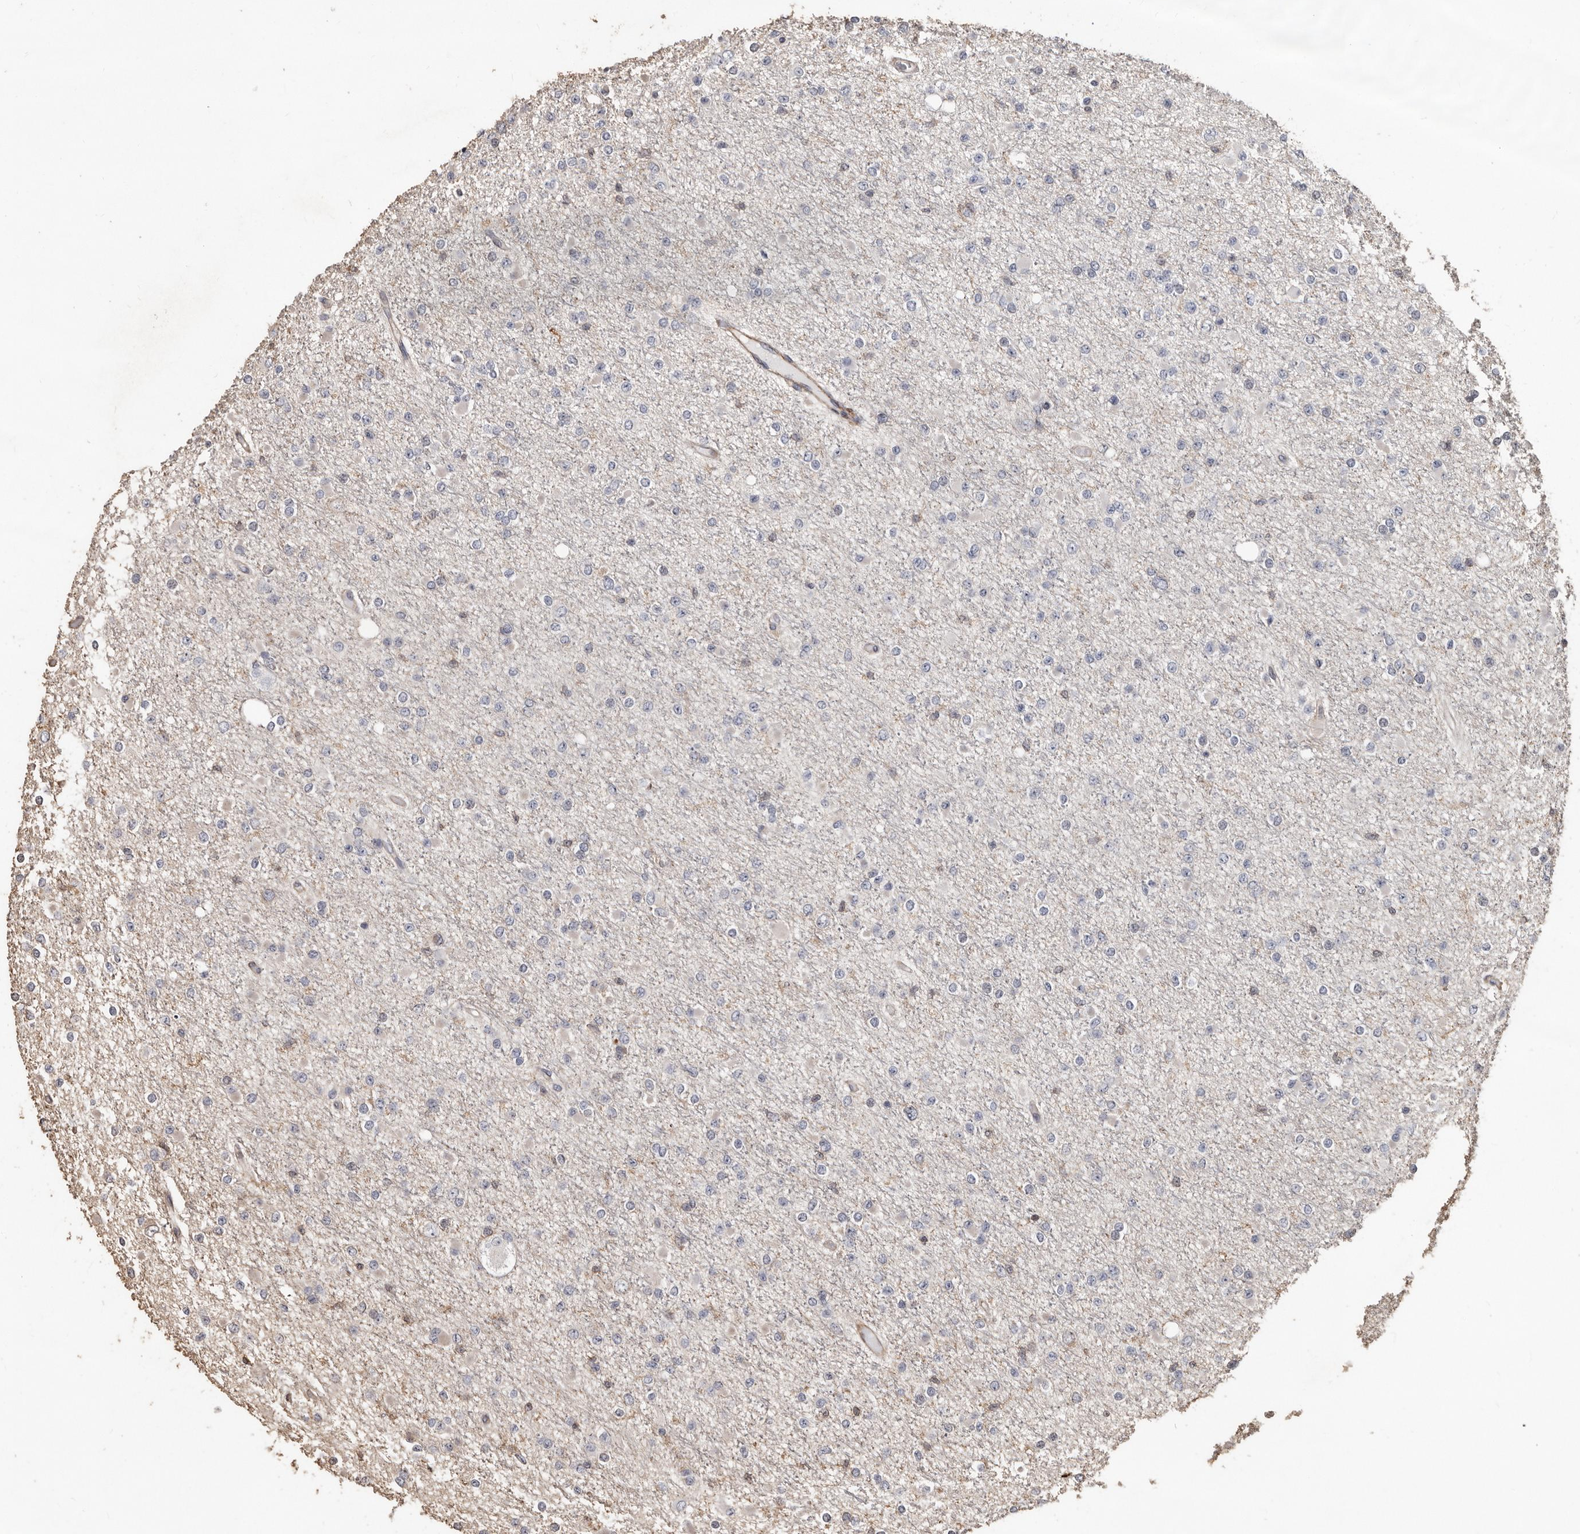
{"staining": {"intensity": "negative", "quantity": "none", "location": "none"}, "tissue": "glioma", "cell_type": "Tumor cells", "image_type": "cancer", "snomed": [{"axis": "morphology", "description": "Glioma, malignant, Low grade"}, {"axis": "topography", "description": "Brain"}], "caption": "Tumor cells are negative for protein expression in human glioma. Nuclei are stained in blue.", "gene": "GSK3A", "patient": {"sex": "female", "age": 22}}